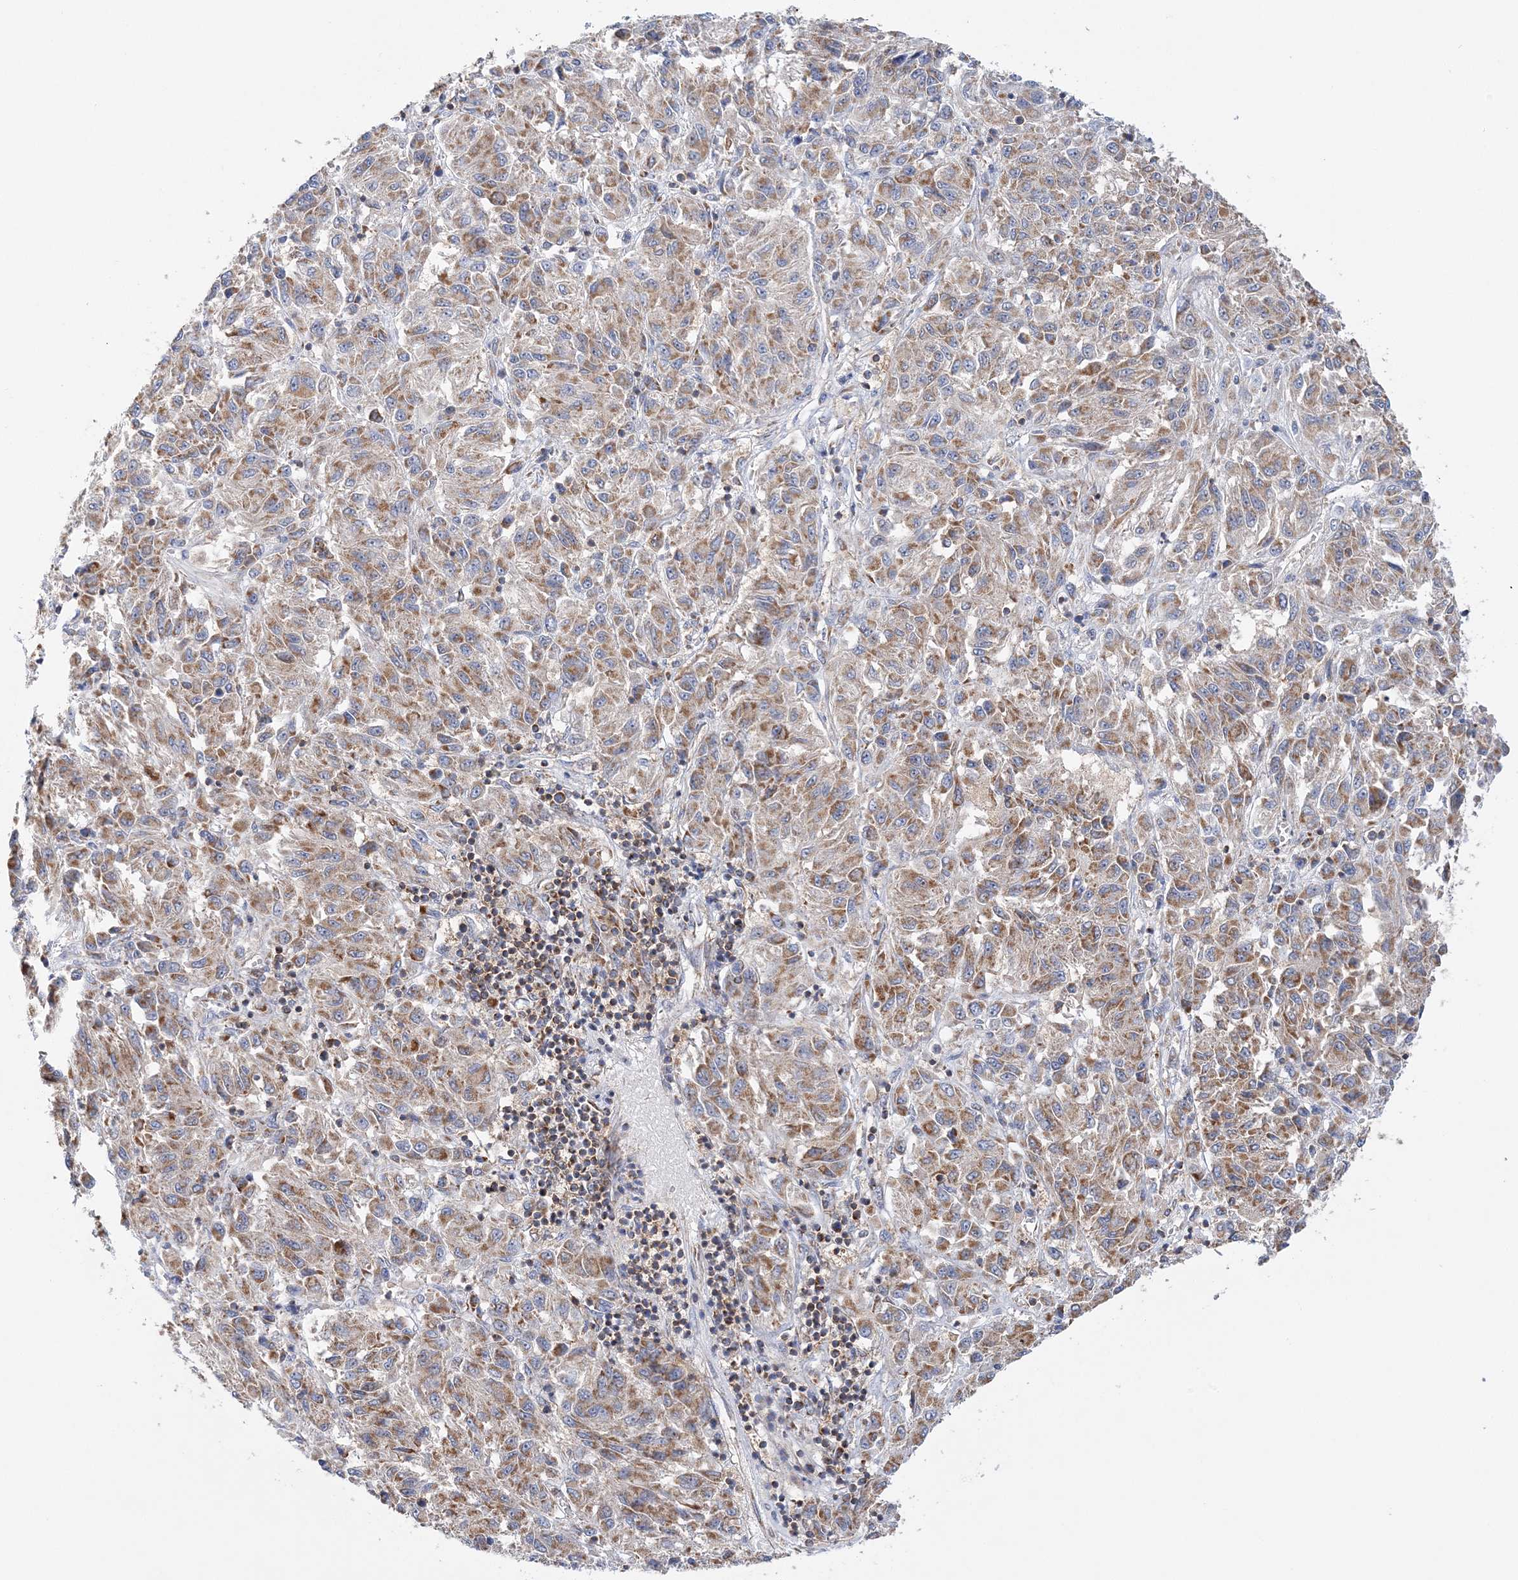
{"staining": {"intensity": "moderate", "quantity": ">75%", "location": "cytoplasmic/membranous"}, "tissue": "melanoma", "cell_type": "Tumor cells", "image_type": "cancer", "snomed": [{"axis": "morphology", "description": "Malignant melanoma, Metastatic site"}, {"axis": "topography", "description": "Lung"}], "caption": "Malignant melanoma (metastatic site) stained for a protein (brown) exhibits moderate cytoplasmic/membranous positive expression in about >75% of tumor cells.", "gene": "TTC32", "patient": {"sex": "male", "age": 64}}